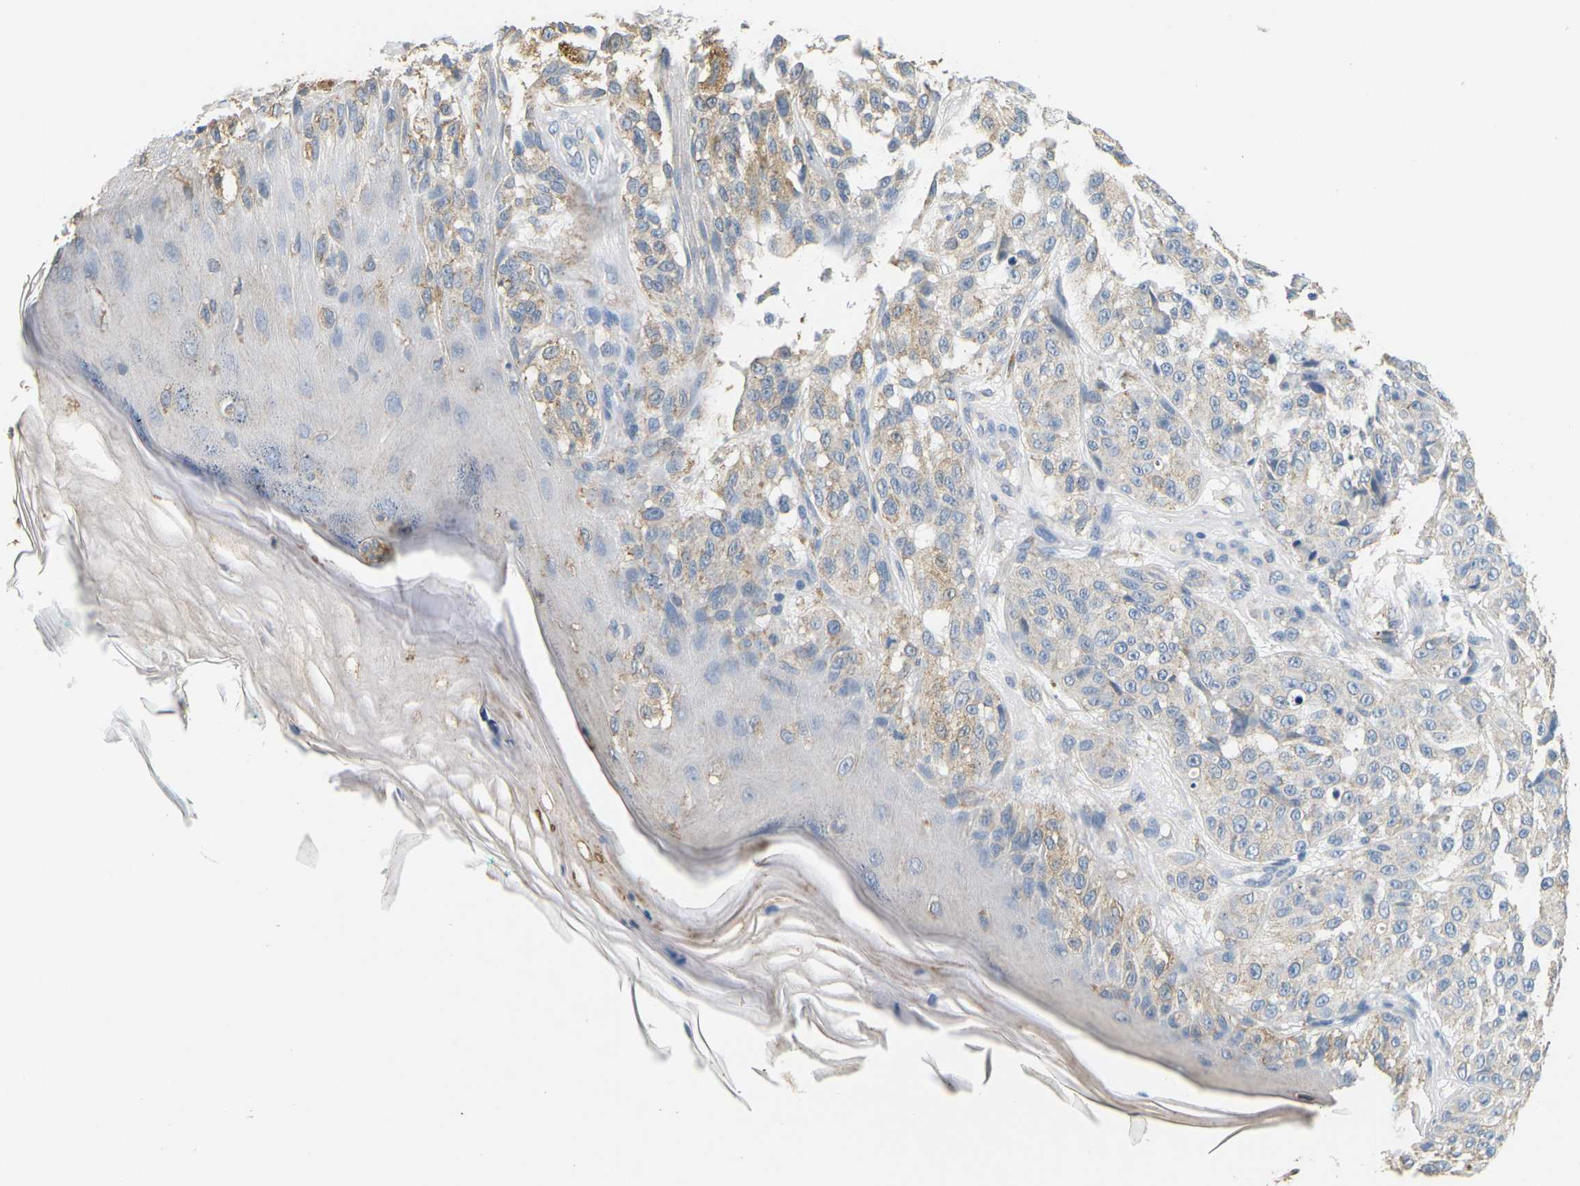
{"staining": {"intensity": "weak", "quantity": "<25%", "location": "cytoplasmic/membranous"}, "tissue": "melanoma", "cell_type": "Tumor cells", "image_type": "cancer", "snomed": [{"axis": "morphology", "description": "Malignant melanoma, NOS"}, {"axis": "topography", "description": "Skin"}], "caption": "High magnification brightfield microscopy of melanoma stained with DAB (brown) and counterstained with hematoxylin (blue): tumor cells show no significant expression. (Brightfield microscopy of DAB immunohistochemistry at high magnification).", "gene": "ADM", "patient": {"sex": "female", "age": 46}}